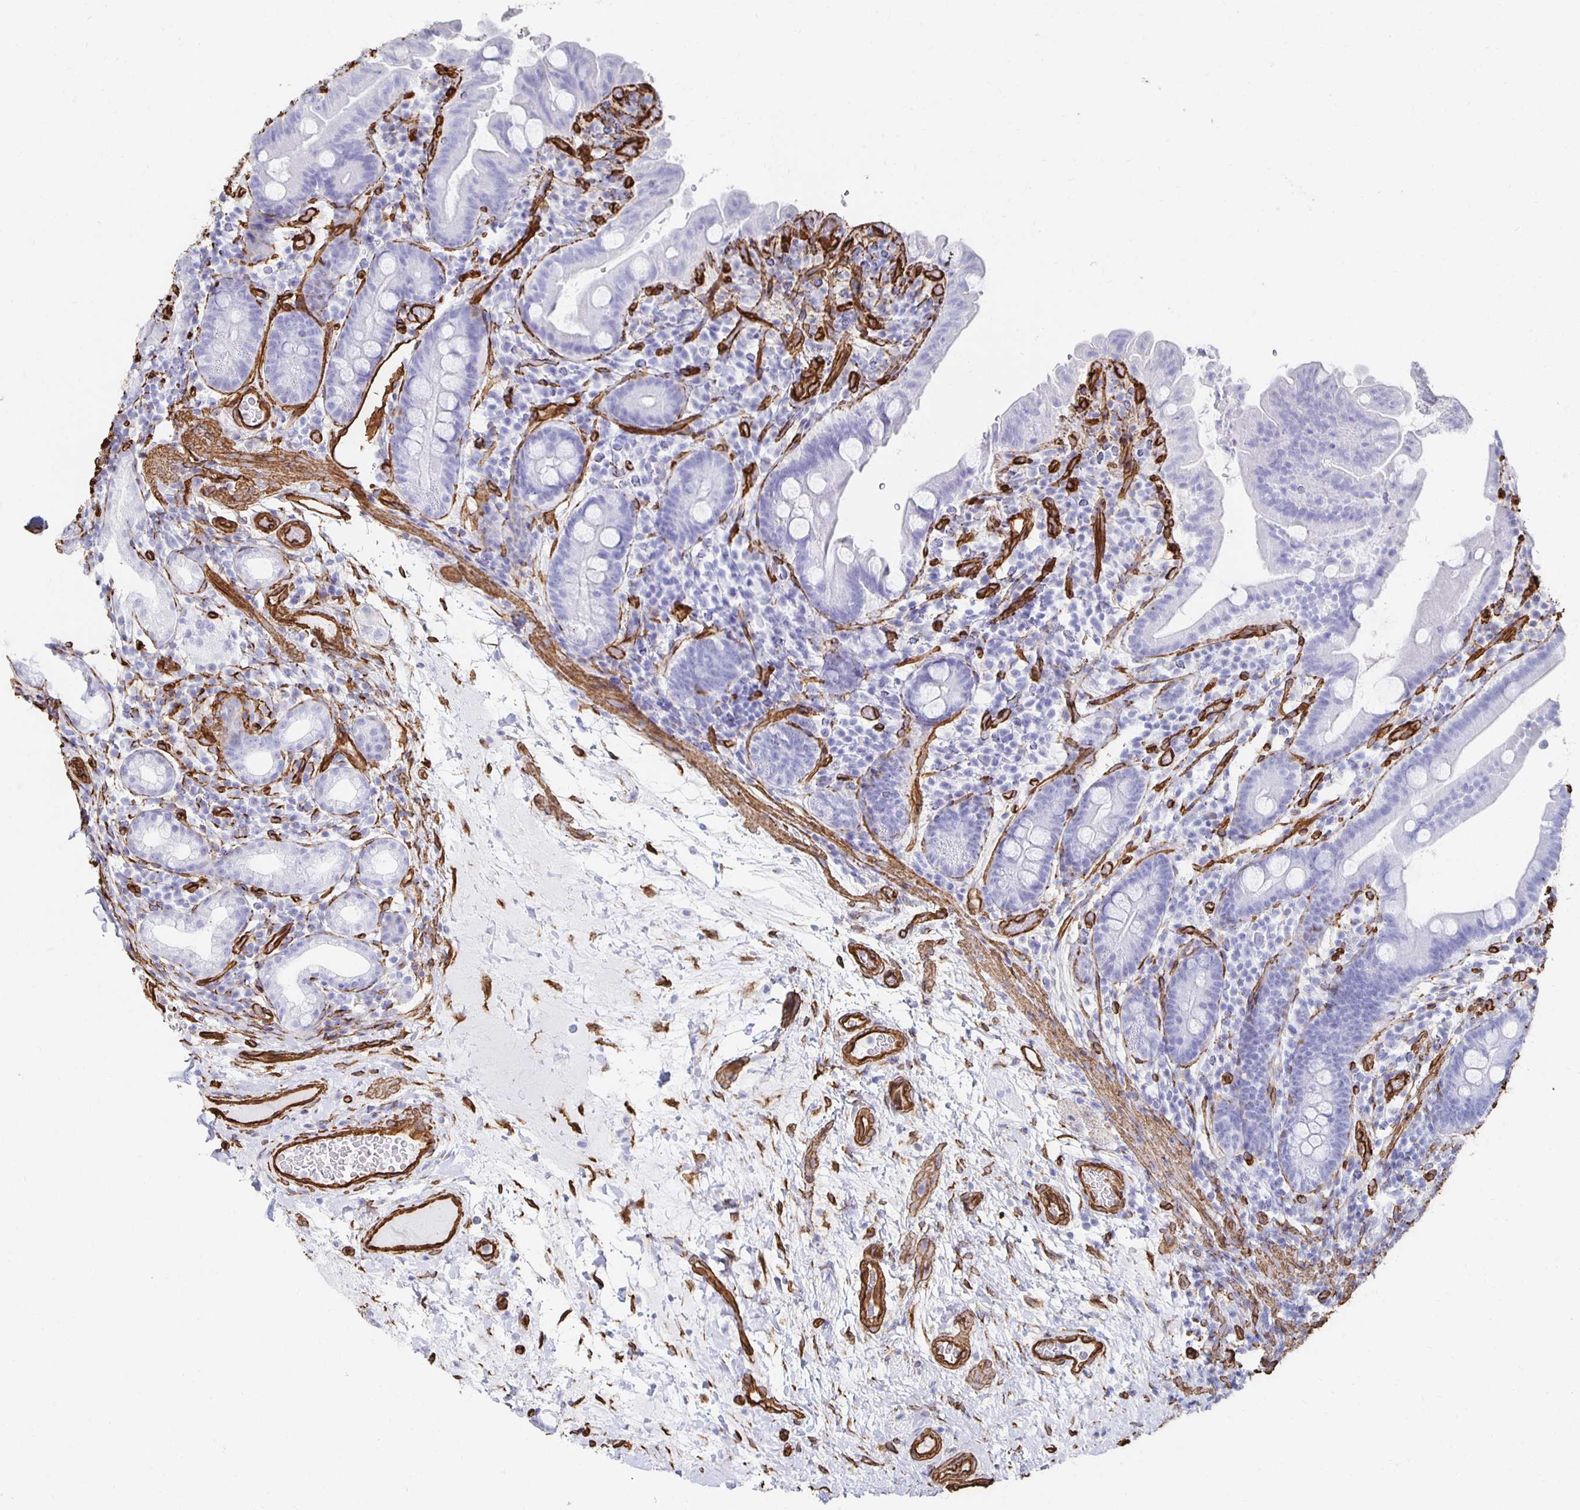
{"staining": {"intensity": "negative", "quantity": "none", "location": "none"}, "tissue": "small intestine", "cell_type": "Glandular cells", "image_type": "normal", "snomed": [{"axis": "morphology", "description": "Normal tissue, NOS"}, {"axis": "topography", "description": "Small intestine"}], "caption": "Protein analysis of unremarkable small intestine shows no significant expression in glandular cells. (IHC, brightfield microscopy, high magnification).", "gene": "VIPR2", "patient": {"sex": "male", "age": 26}}